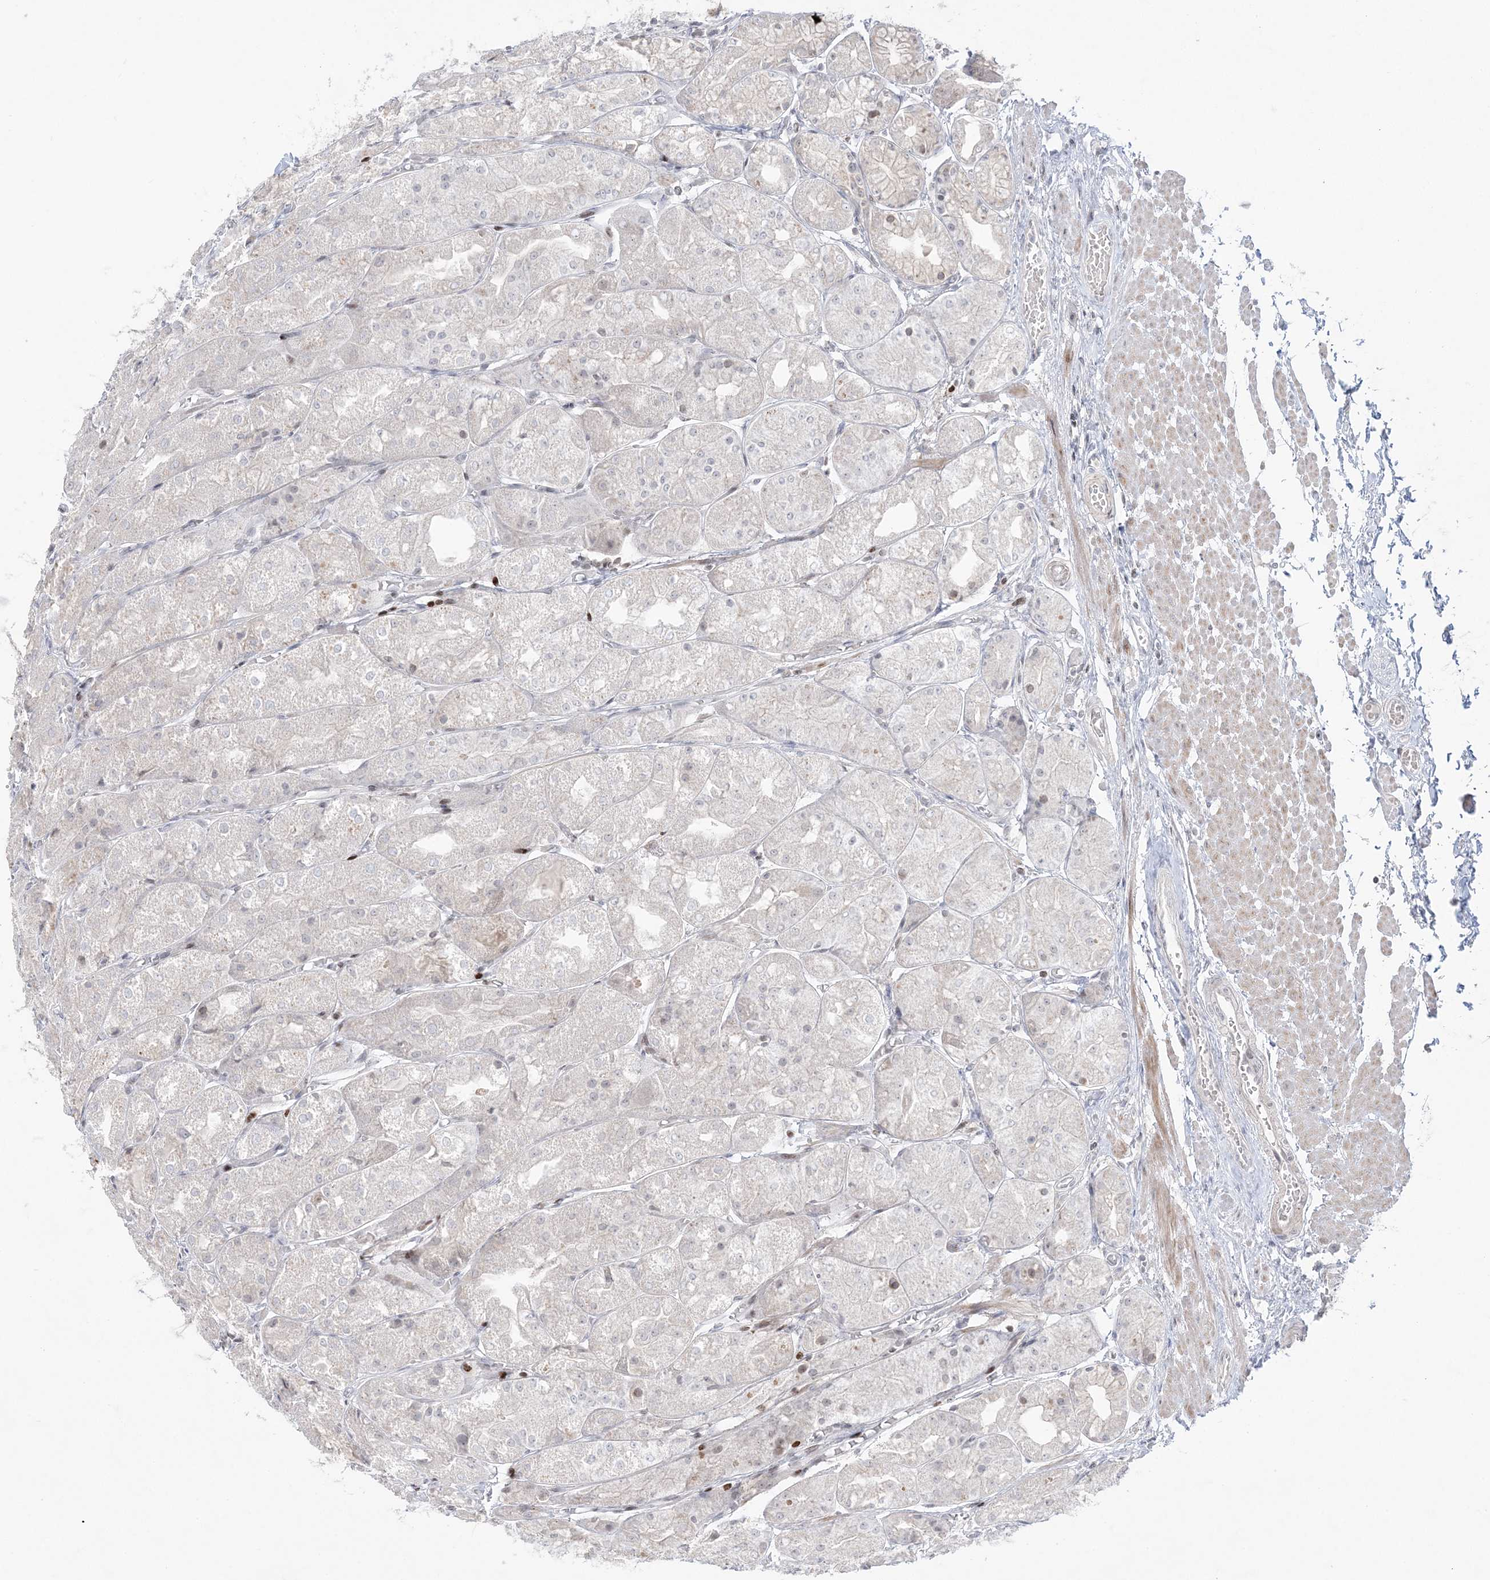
{"staining": {"intensity": "negative", "quantity": "none", "location": "none"}, "tissue": "stomach", "cell_type": "Glandular cells", "image_type": "normal", "snomed": [{"axis": "morphology", "description": "Normal tissue, NOS"}, {"axis": "topography", "description": "Stomach, upper"}], "caption": "IHC photomicrograph of benign human stomach stained for a protein (brown), which exhibits no positivity in glandular cells.", "gene": "SH3BP4", "patient": {"sex": "male", "age": 72}}